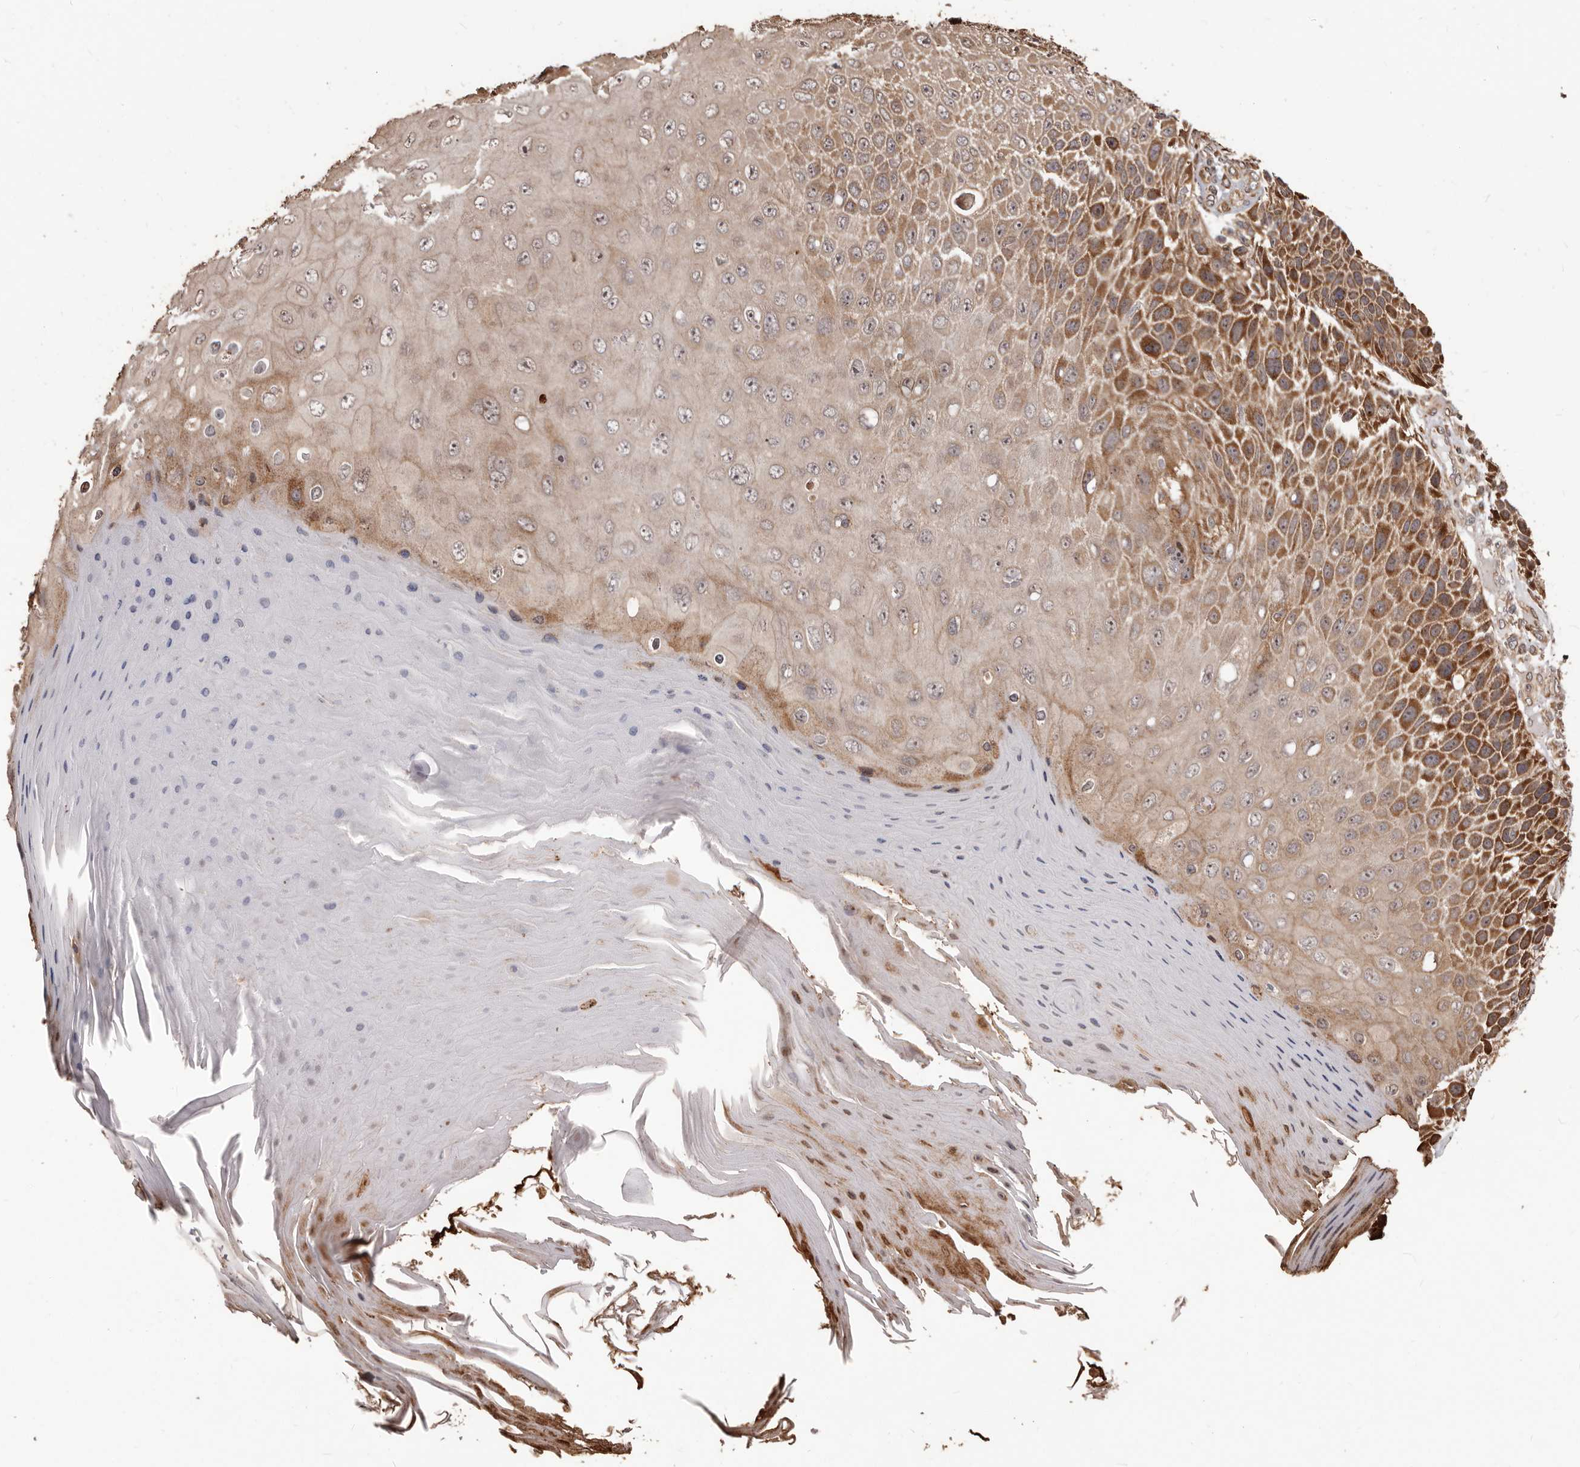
{"staining": {"intensity": "moderate", "quantity": "25%-75%", "location": "cytoplasmic/membranous"}, "tissue": "skin cancer", "cell_type": "Tumor cells", "image_type": "cancer", "snomed": [{"axis": "morphology", "description": "Squamous cell carcinoma, NOS"}, {"axis": "topography", "description": "Skin"}], "caption": "Brown immunohistochemical staining in skin cancer (squamous cell carcinoma) displays moderate cytoplasmic/membranous staining in approximately 25%-75% of tumor cells. The protein of interest is shown in brown color, while the nuclei are stained blue.", "gene": "MTO1", "patient": {"sex": "female", "age": 88}}